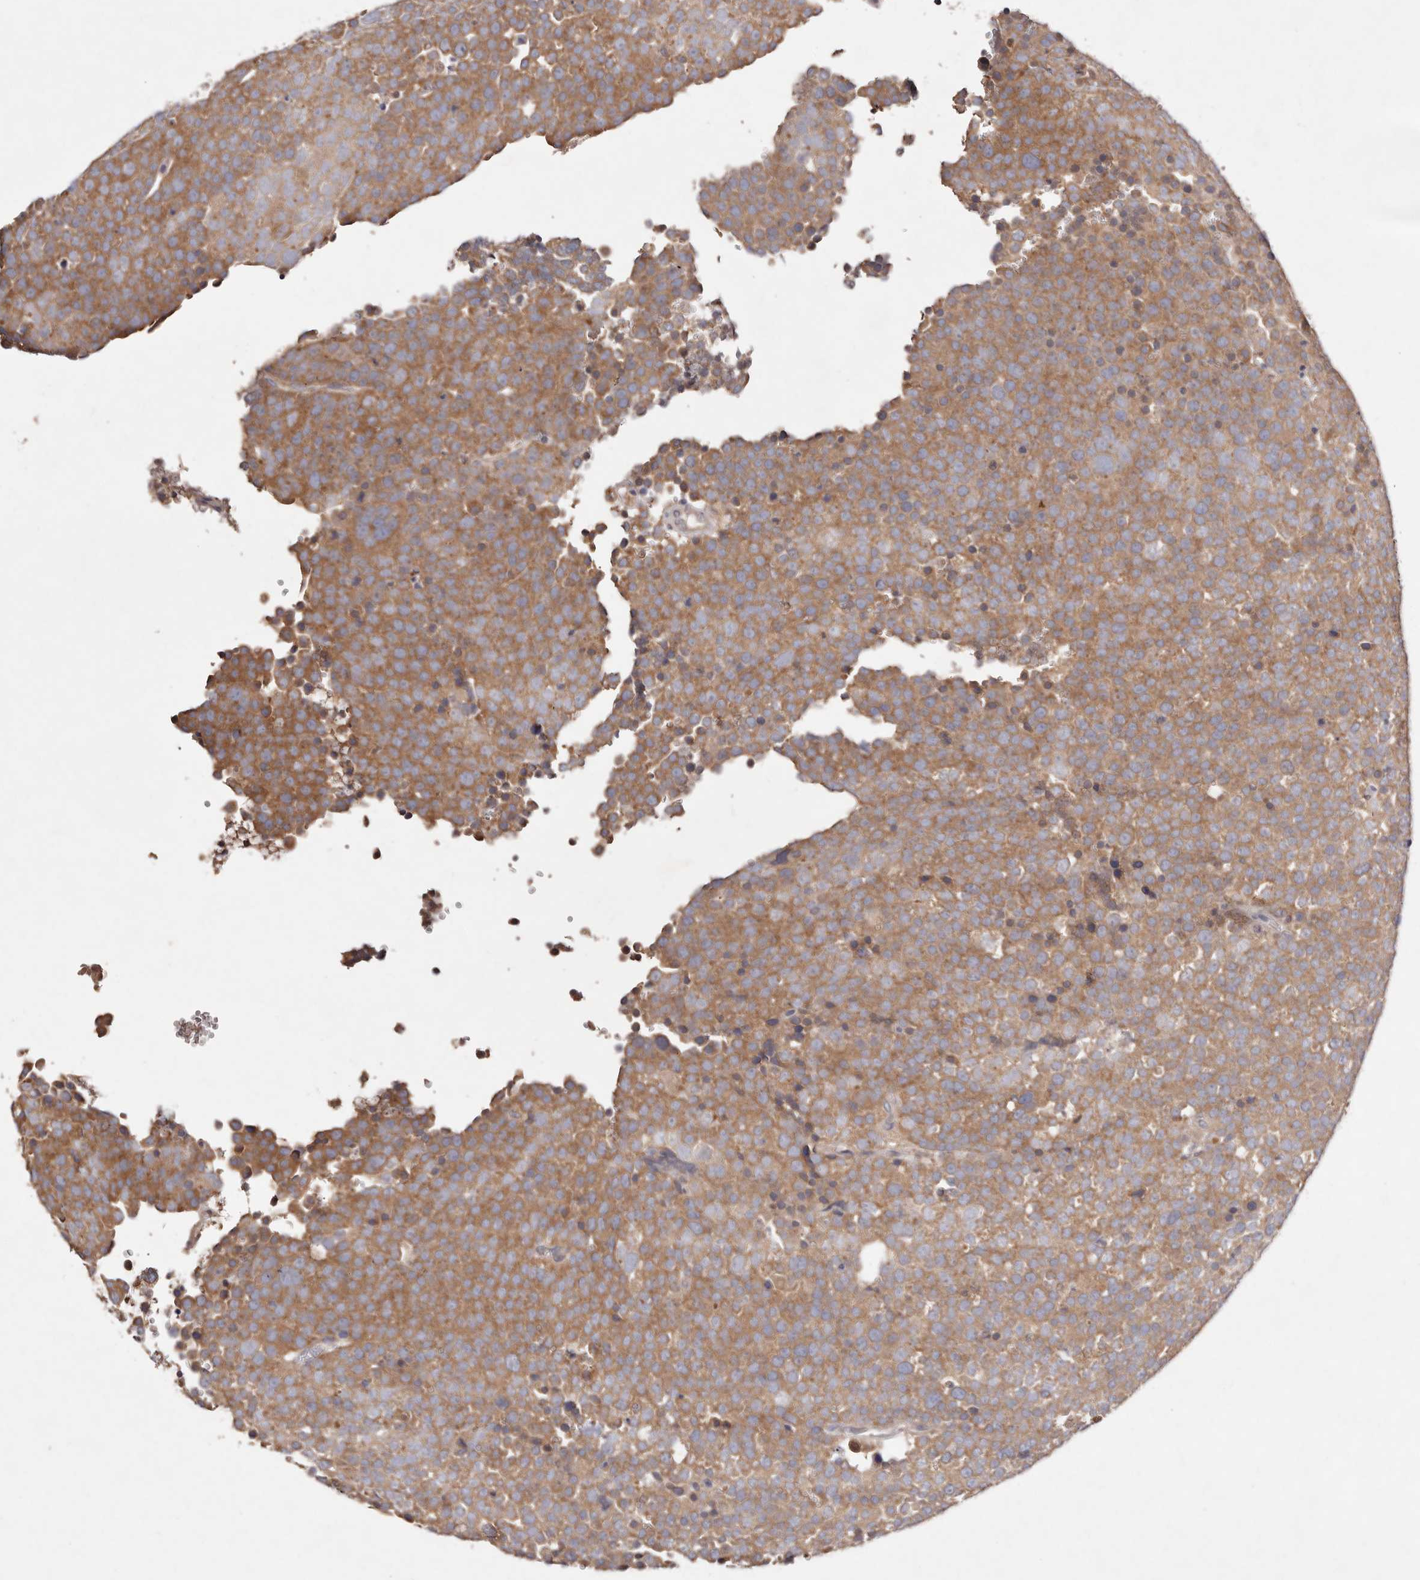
{"staining": {"intensity": "moderate", "quantity": ">75%", "location": "cytoplasmic/membranous"}, "tissue": "testis cancer", "cell_type": "Tumor cells", "image_type": "cancer", "snomed": [{"axis": "morphology", "description": "Seminoma, NOS"}, {"axis": "topography", "description": "Testis"}], "caption": "Immunohistochemistry photomicrograph of neoplastic tissue: testis cancer stained using IHC demonstrates medium levels of moderate protein expression localized specifically in the cytoplasmic/membranous of tumor cells, appearing as a cytoplasmic/membranous brown color.", "gene": "TSC2", "patient": {"sex": "male", "age": 71}}